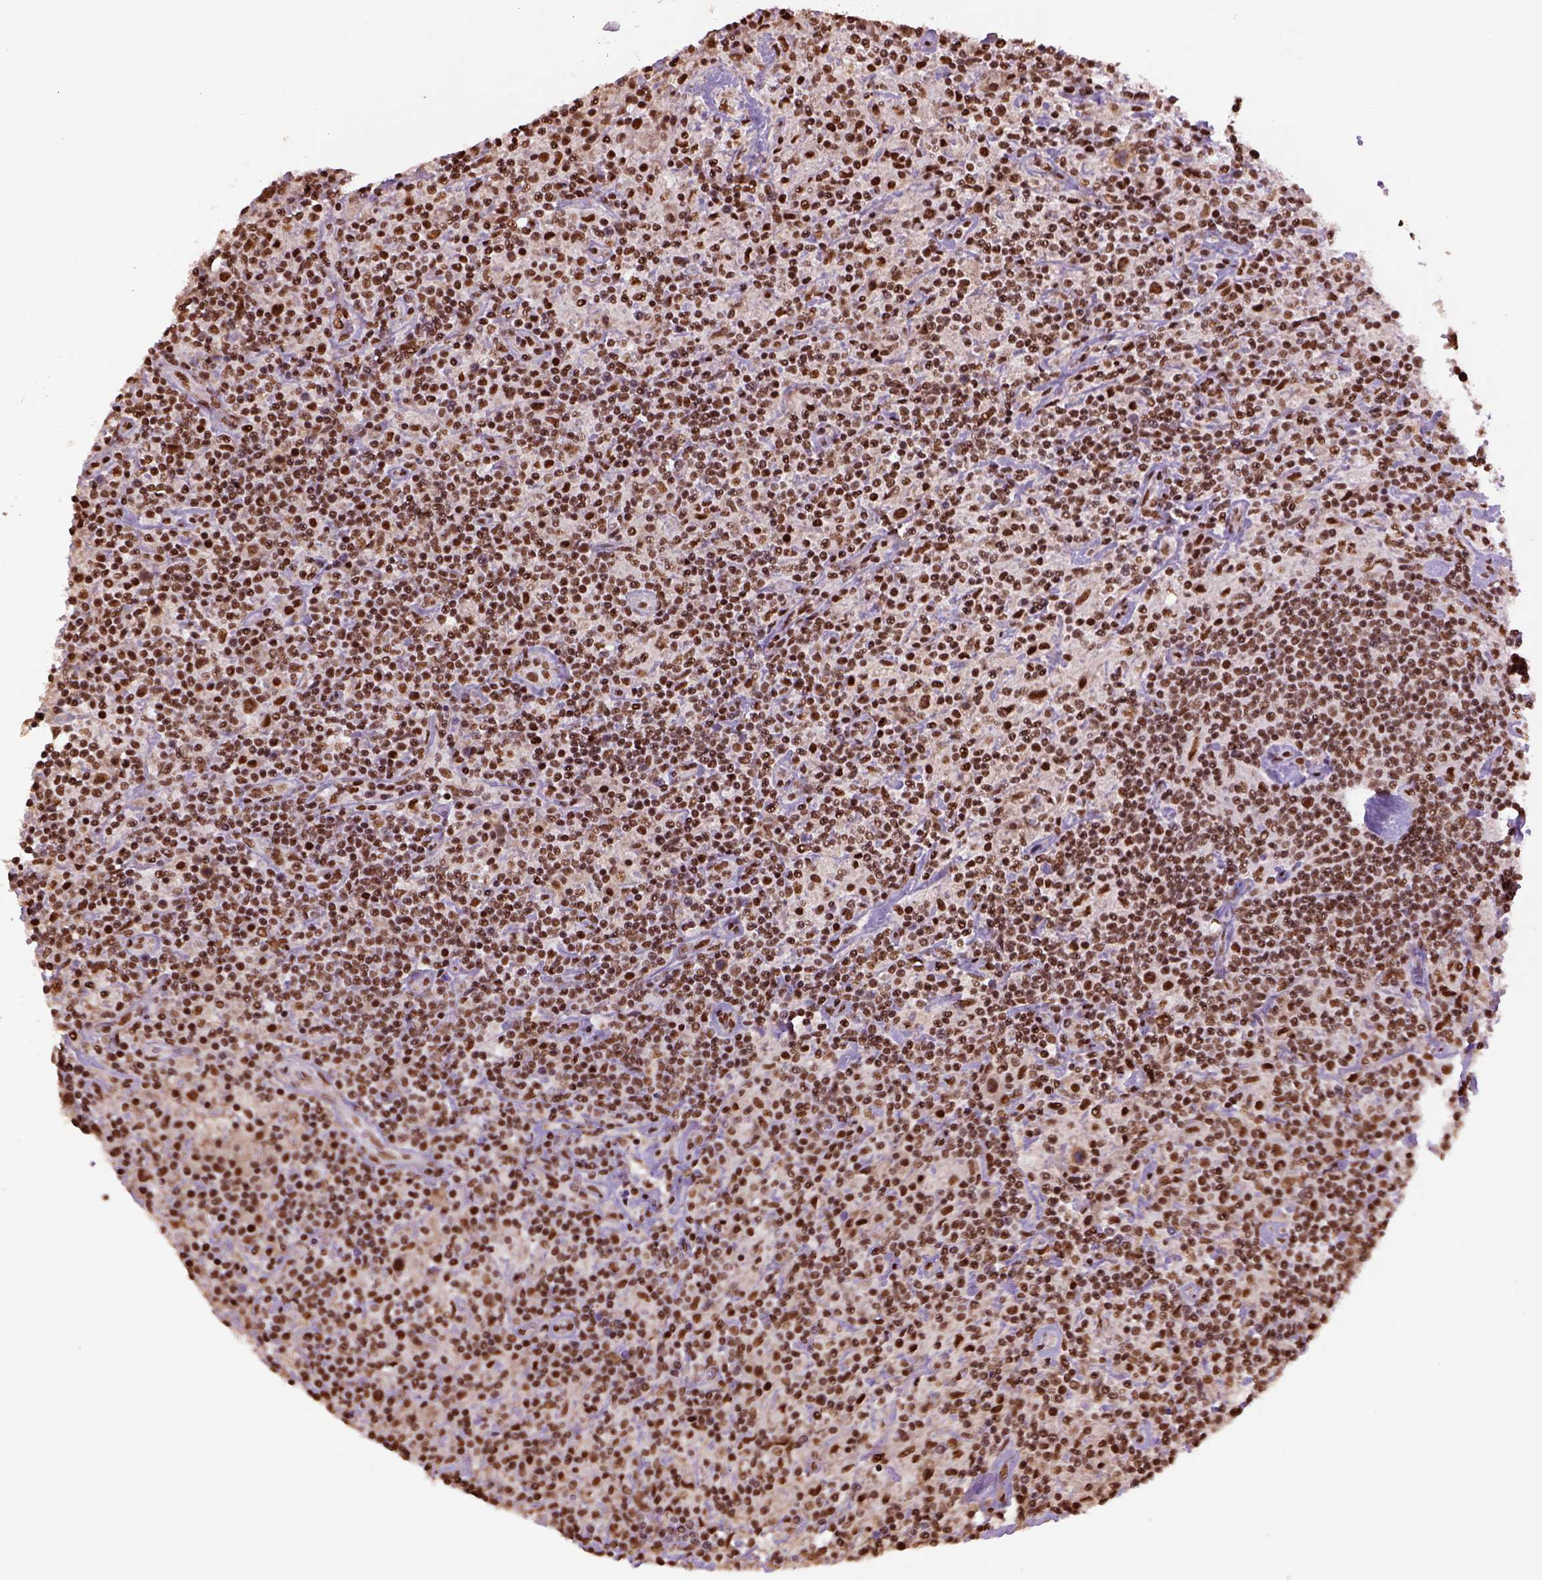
{"staining": {"intensity": "strong", "quantity": ">75%", "location": "nuclear"}, "tissue": "lymphoma", "cell_type": "Tumor cells", "image_type": "cancer", "snomed": [{"axis": "morphology", "description": "Hodgkin's disease, NOS"}, {"axis": "topography", "description": "Lymph node"}], "caption": "A high-resolution image shows immunohistochemistry (IHC) staining of lymphoma, which shows strong nuclear expression in approximately >75% of tumor cells. (DAB IHC with brightfield microscopy, high magnification).", "gene": "CCAR1", "patient": {"sex": "male", "age": 70}}